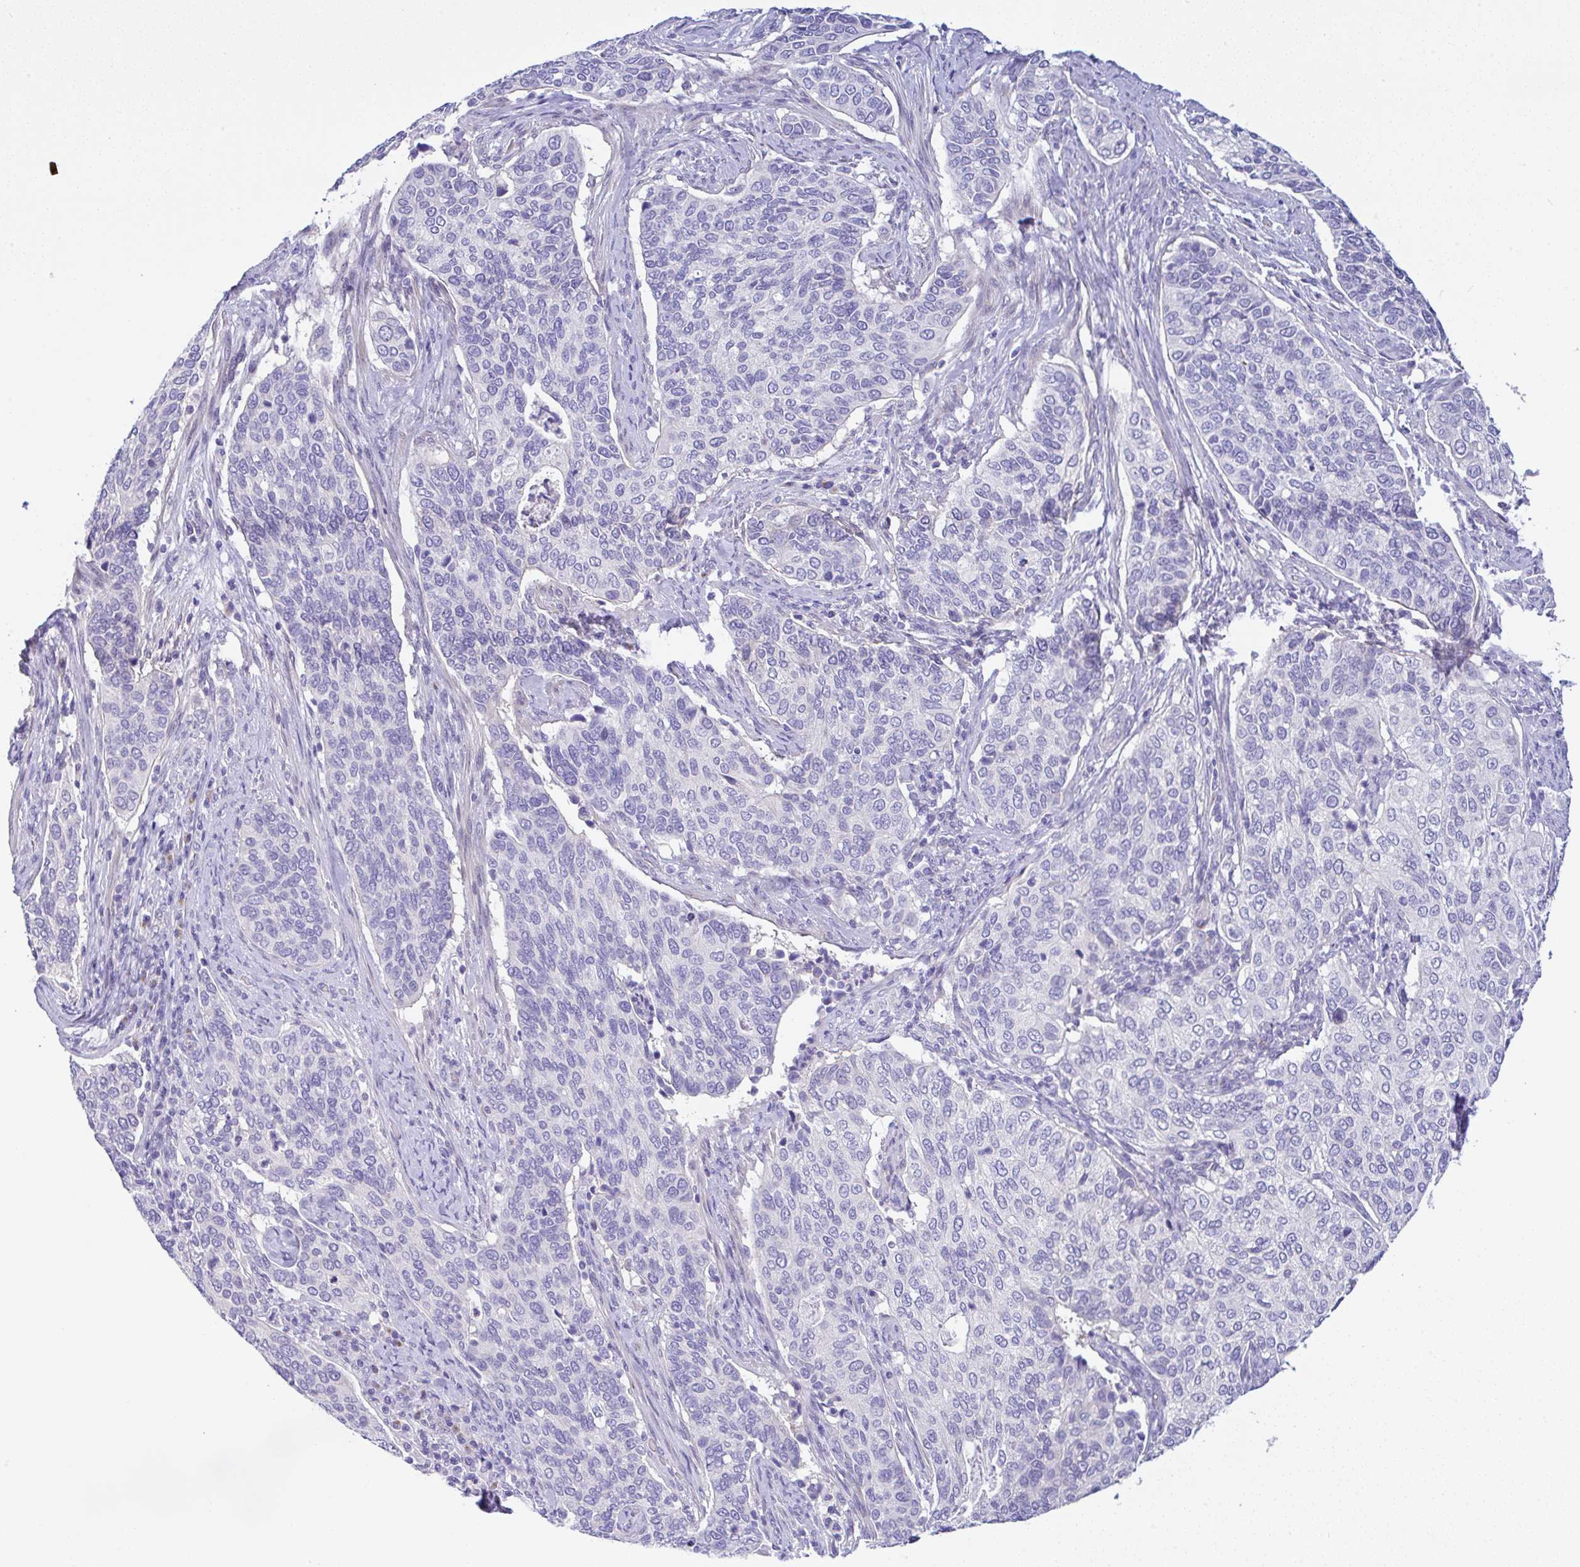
{"staining": {"intensity": "negative", "quantity": "none", "location": "none"}, "tissue": "cervical cancer", "cell_type": "Tumor cells", "image_type": "cancer", "snomed": [{"axis": "morphology", "description": "Squamous cell carcinoma, NOS"}, {"axis": "topography", "description": "Cervix"}], "caption": "Squamous cell carcinoma (cervical) stained for a protein using IHC displays no expression tumor cells.", "gene": "SERPINE3", "patient": {"sex": "female", "age": 38}}